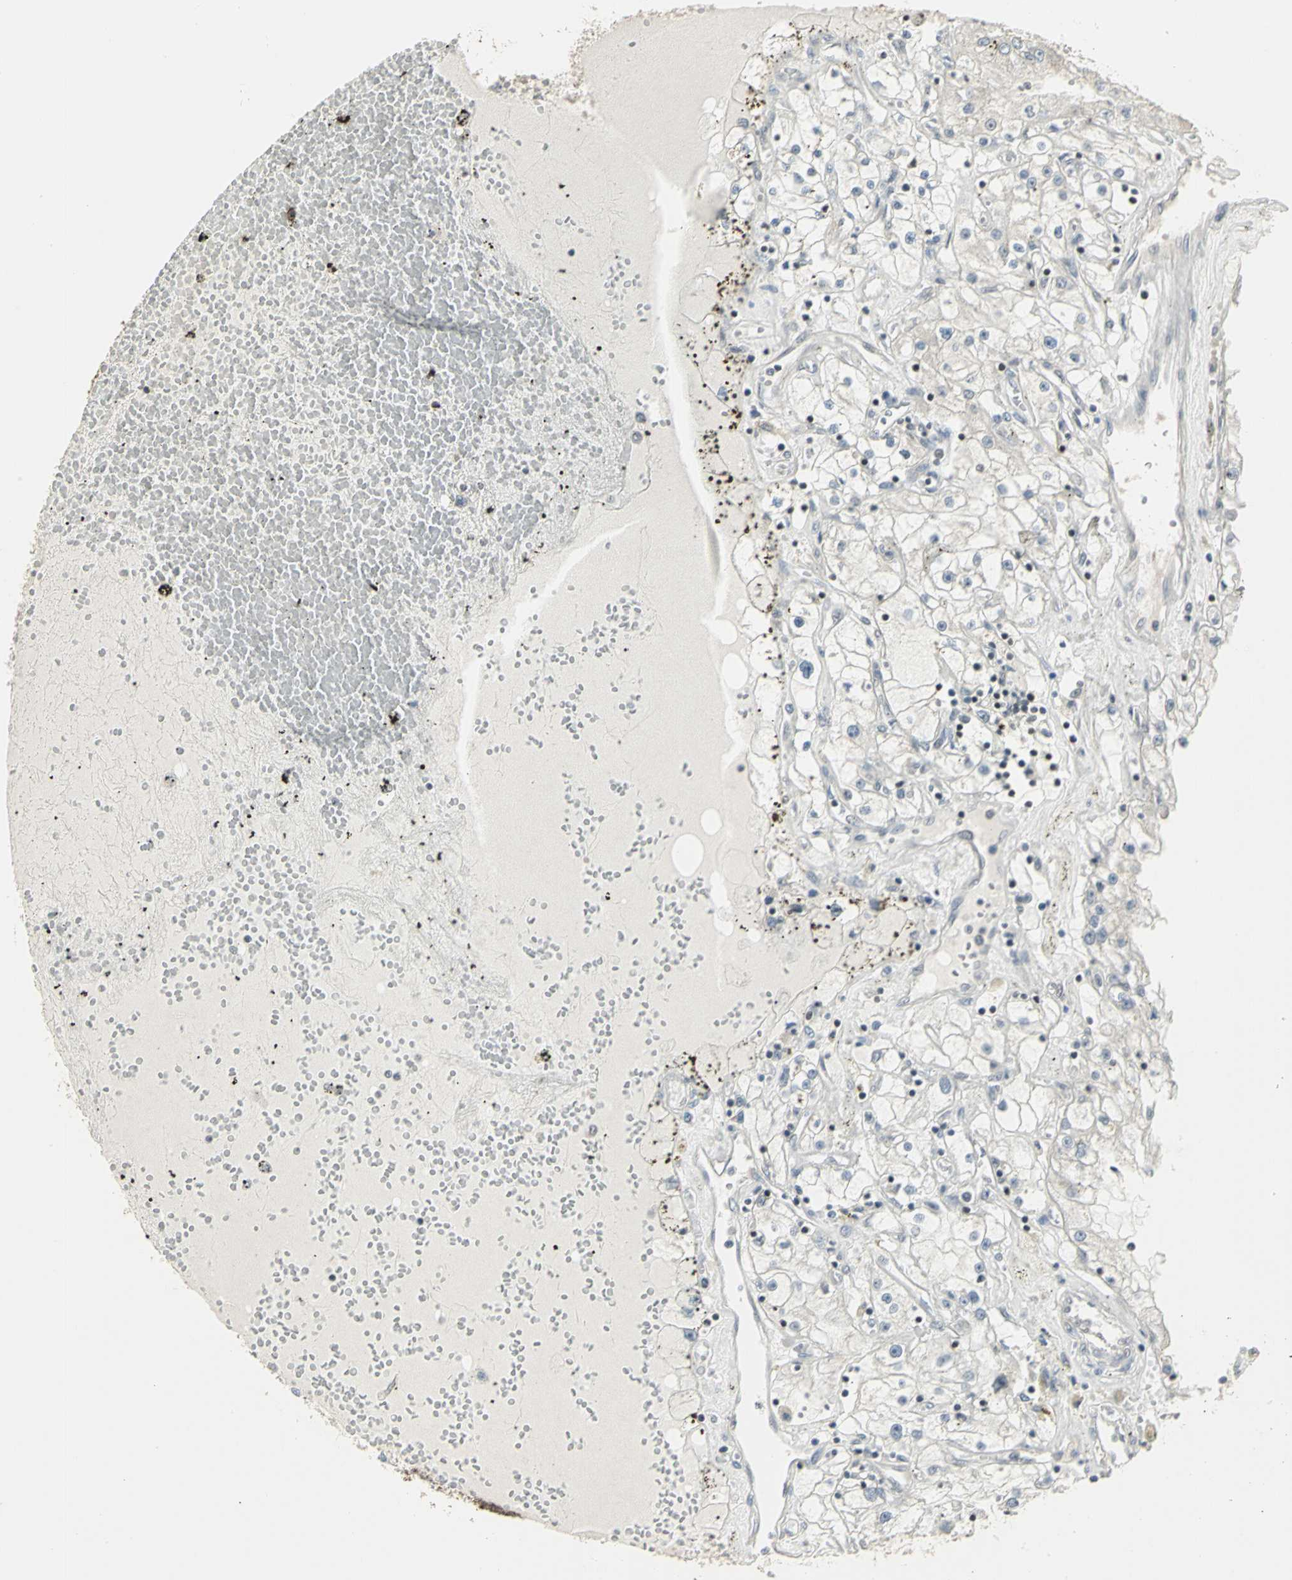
{"staining": {"intensity": "negative", "quantity": "none", "location": "none"}, "tissue": "renal cancer", "cell_type": "Tumor cells", "image_type": "cancer", "snomed": [{"axis": "morphology", "description": "Adenocarcinoma, NOS"}, {"axis": "topography", "description": "Kidney"}], "caption": "The immunohistochemistry photomicrograph has no significant staining in tumor cells of renal cancer (adenocarcinoma) tissue.", "gene": "CBX3", "patient": {"sex": "male", "age": 56}}